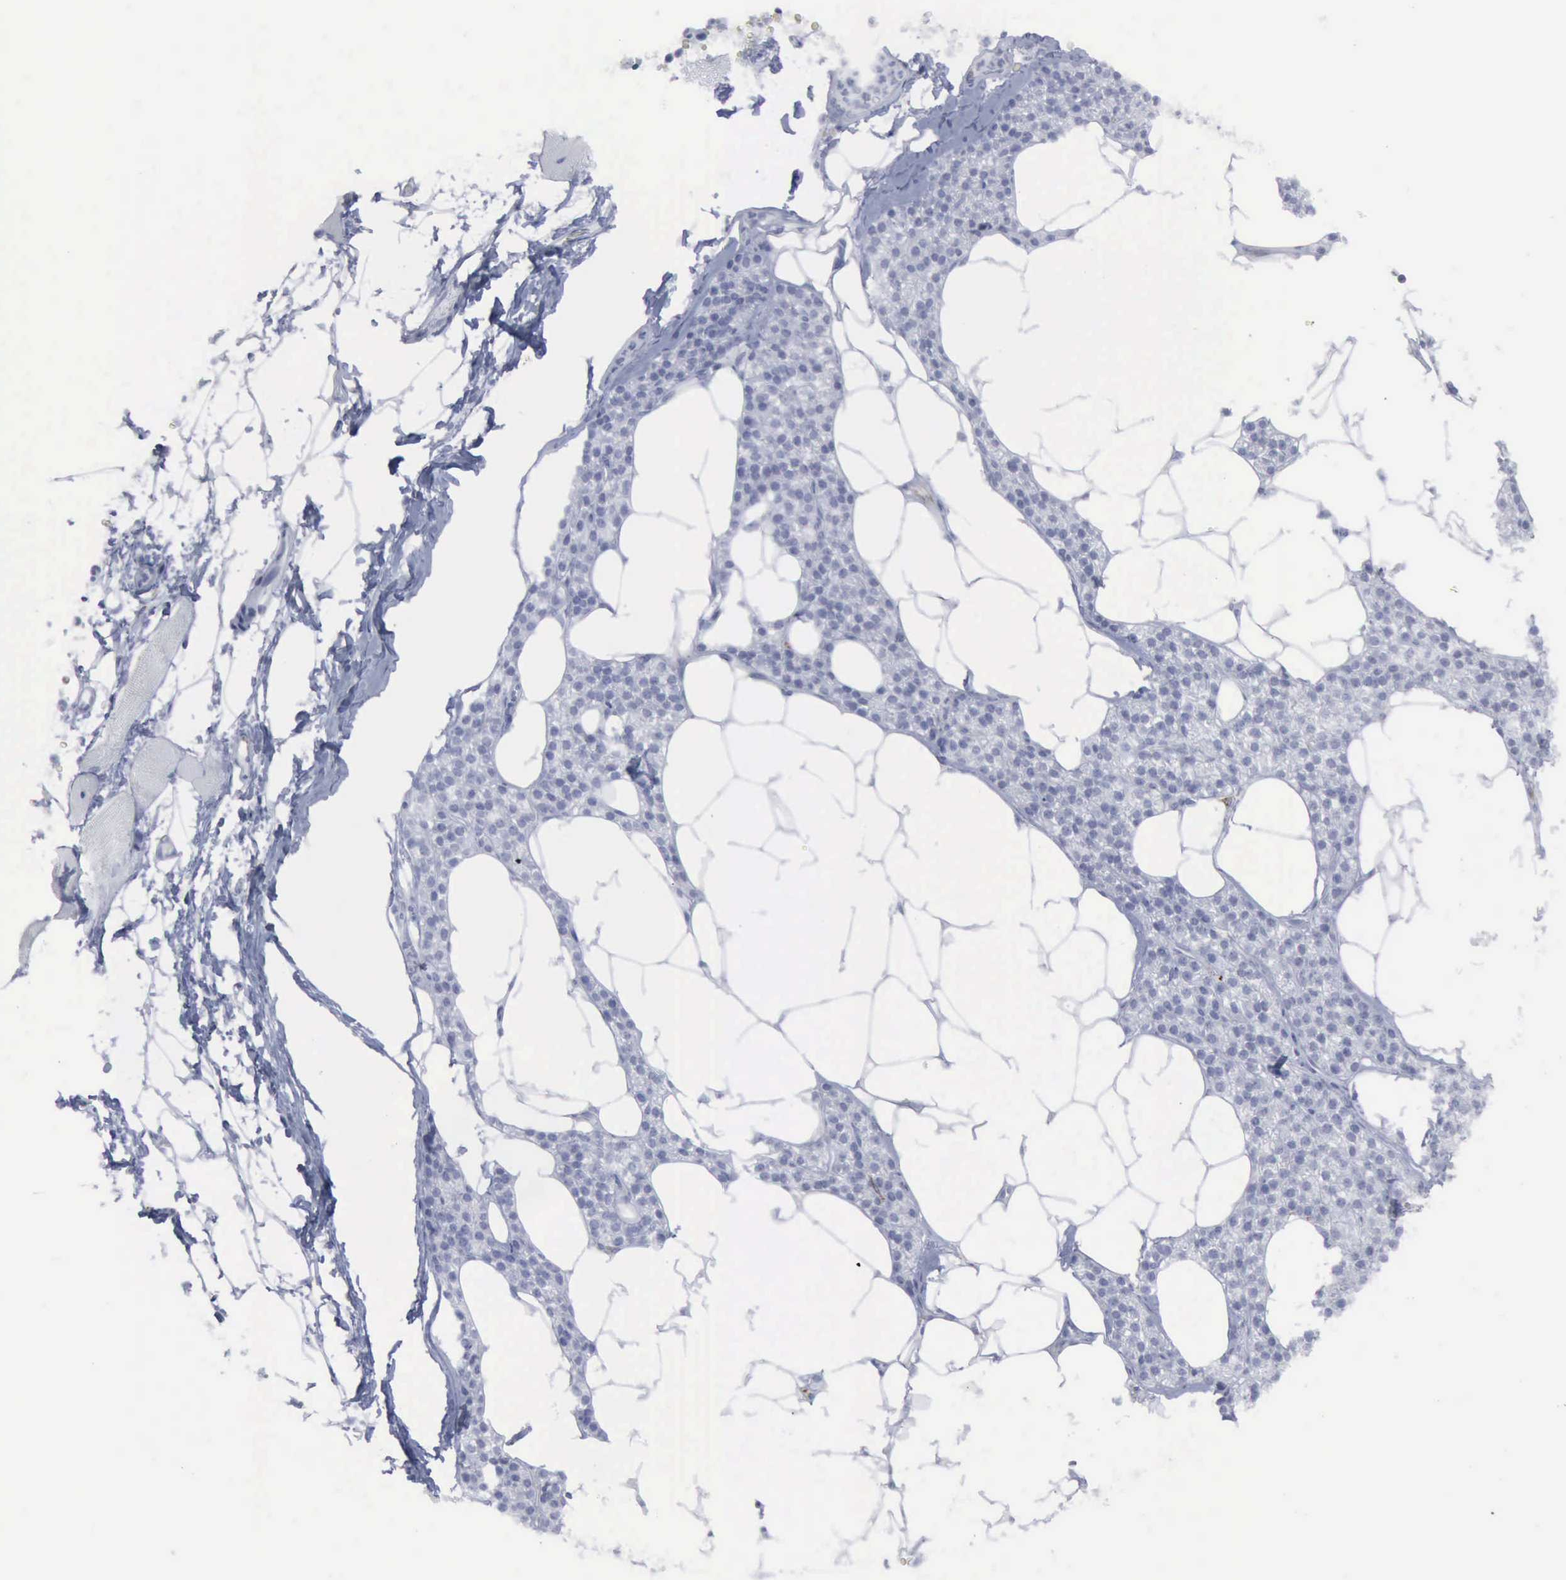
{"staining": {"intensity": "negative", "quantity": "none", "location": "none"}, "tissue": "skeletal muscle", "cell_type": "Myocytes", "image_type": "normal", "snomed": [{"axis": "morphology", "description": "Normal tissue, NOS"}, {"axis": "topography", "description": "Skeletal muscle"}, {"axis": "topography", "description": "Parathyroid gland"}], "caption": "IHC micrograph of normal skeletal muscle: skeletal muscle stained with DAB exhibits no significant protein staining in myocytes.", "gene": "VCAM1", "patient": {"sex": "female", "age": 37}}